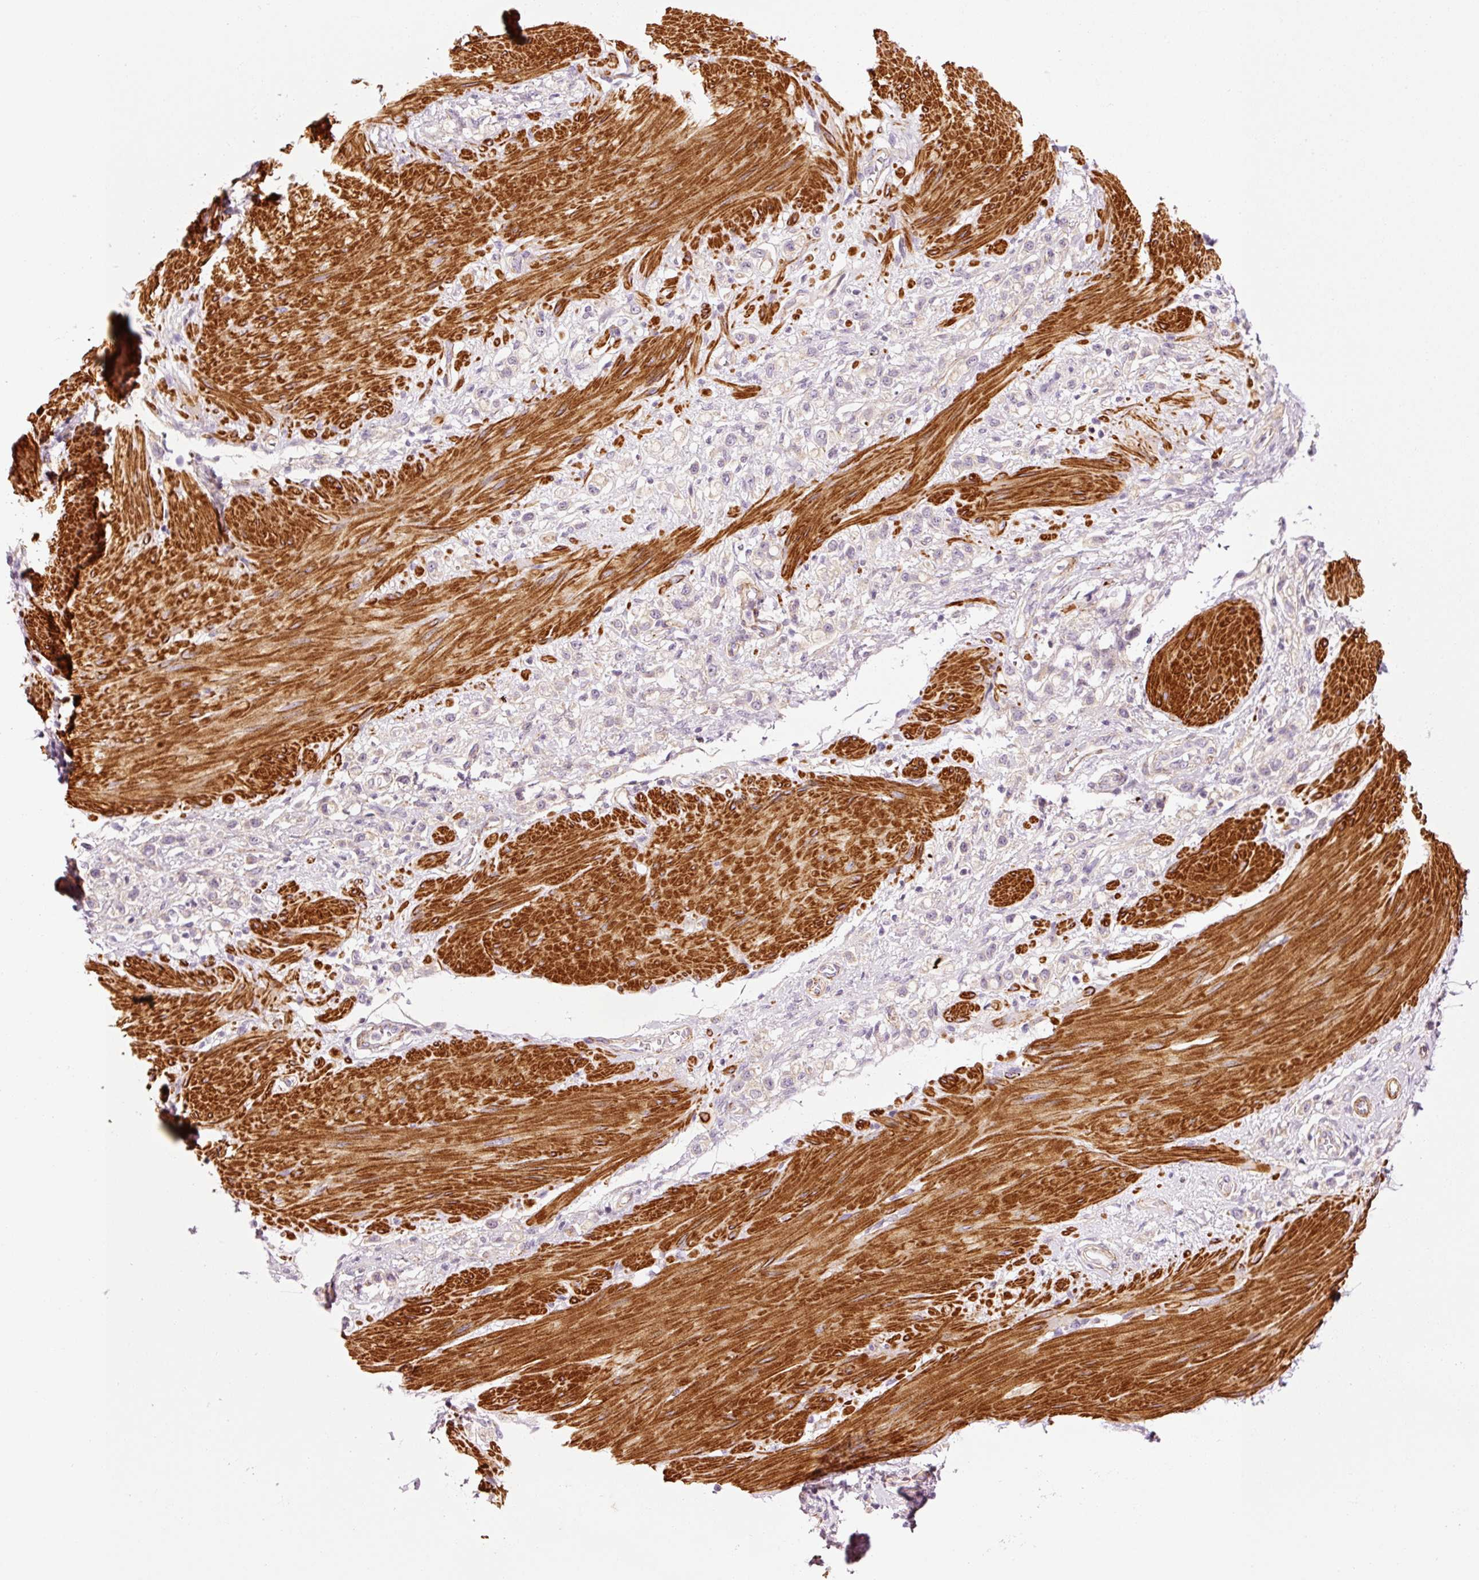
{"staining": {"intensity": "negative", "quantity": "none", "location": "none"}, "tissue": "stomach cancer", "cell_type": "Tumor cells", "image_type": "cancer", "snomed": [{"axis": "morphology", "description": "Adenocarcinoma, NOS"}, {"axis": "topography", "description": "Stomach"}], "caption": "Immunohistochemistry (IHC) image of neoplastic tissue: adenocarcinoma (stomach) stained with DAB shows no significant protein positivity in tumor cells.", "gene": "ANKRD20A1", "patient": {"sex": "female", "age": 65}}